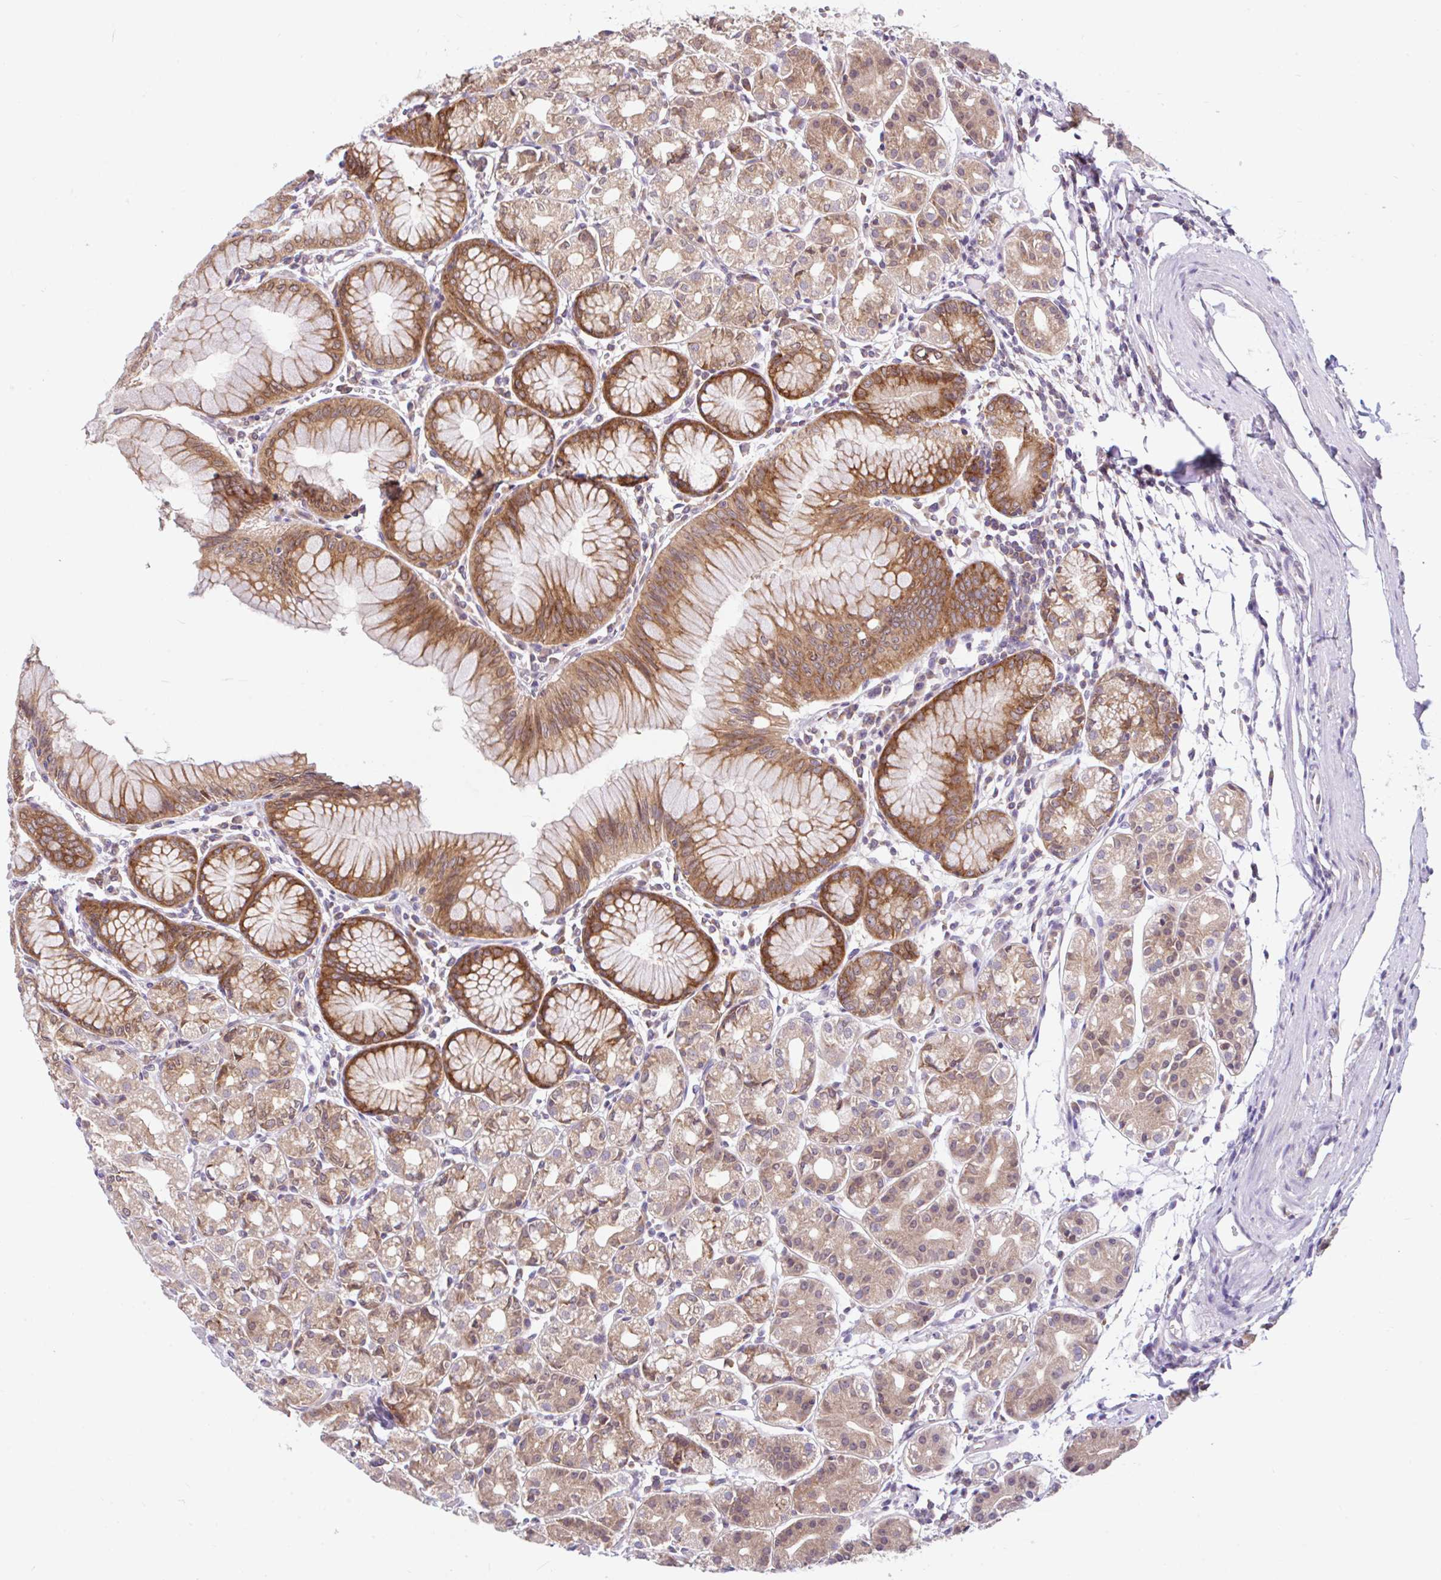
{"staining": {"intensity": "moderate", "quantity": "25%-75%", "location": "cytoplasmic/membranous"}, "tissue": "stomach", "cell_type": "Glandular cells", "image_type": "normal", "snomed": [{"axis": "morphology", "description": "Normal tissue, NOS"}, {"axis": "topography", "description": "Stomach"}], "caption": "A high-resolution histopathology image shows IHC staining of unremarkable stomach, which exhibits moderate cytoplasmic/membranous positivity in approximately 25%-75% of glandular cells.", "gene": "RALBP1", "patient": {"sex": "female", "age": 57}}